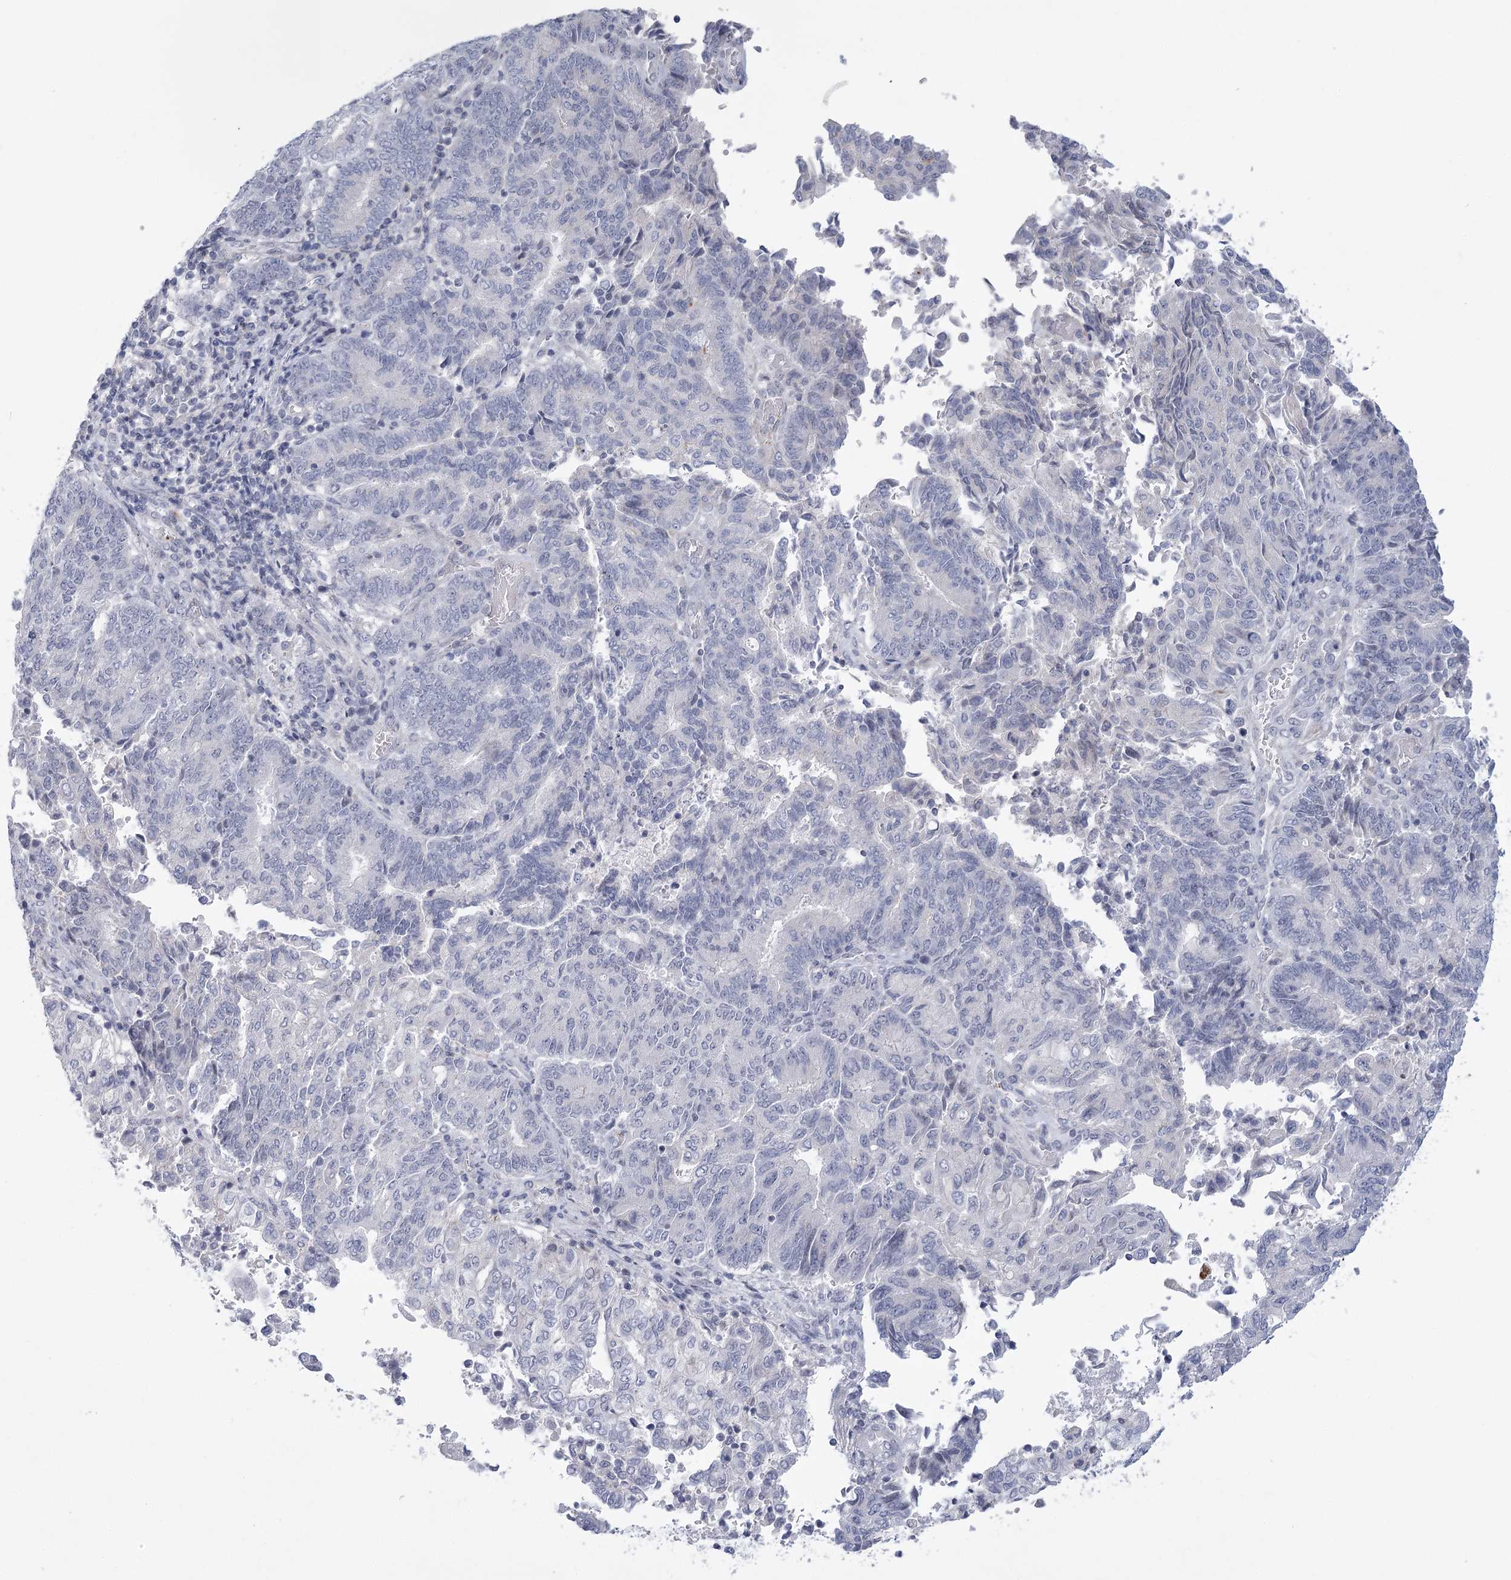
{"staining": {"intensity": "negative", "quantity": "none", "location": "none"}, "tissue": "endometrial cancer", "cell_type": "Tumor cells", "image_type": "cancer", "snomed": [{"axis": "morphology", "description": "Adenocarcinoma, NOS"}, {"axis": "topography", "description": "Endometrium"}], "caption": "Adenocarcinoma (endometrial) was stained to show a protein in brown. There is no significant expression in tumor cells.", "gene": "FAM76B", "patient": {"sex": "female", "age": 80}}